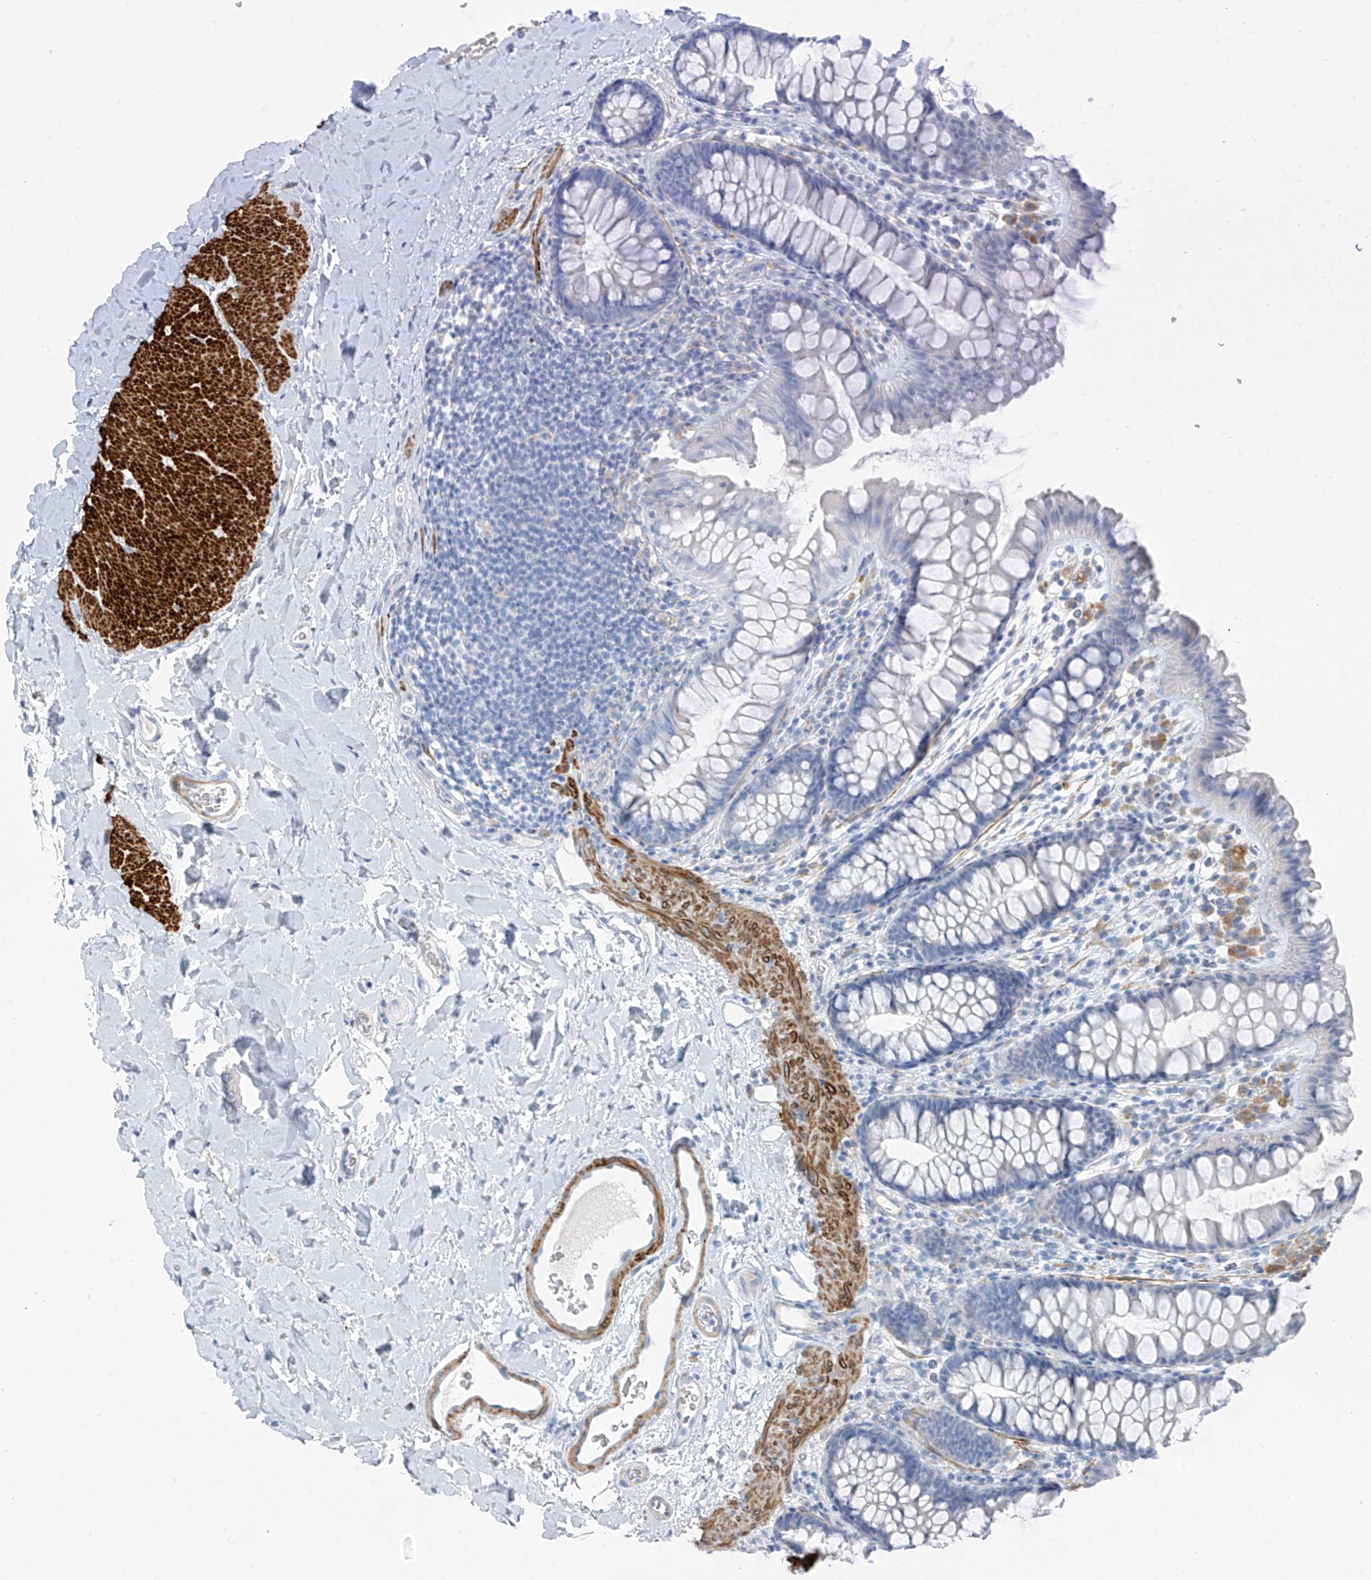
{"staining": {"intensity": "weak", "quantity": ">75%", "location": "cytoplasmic/membranous"}, "tissue": "colon", "cell_type": "Endothelial cells", "image_type": "normal", "snomed": [{"axis": "morphology", "description": "Normal tissue, NOS"}, {"axis": "topography", "description": "Colon"}], "caption": "Immunohistochemical staining of normal human colon reveals weak cytoplasmic/membranous protein positivity in about >75% of endothelial cells. (brown staining indicates protein expression, while blue staining denotes nuclei).", "gene": "GLMP", "patient": {"sex": "female", "age": 62}}